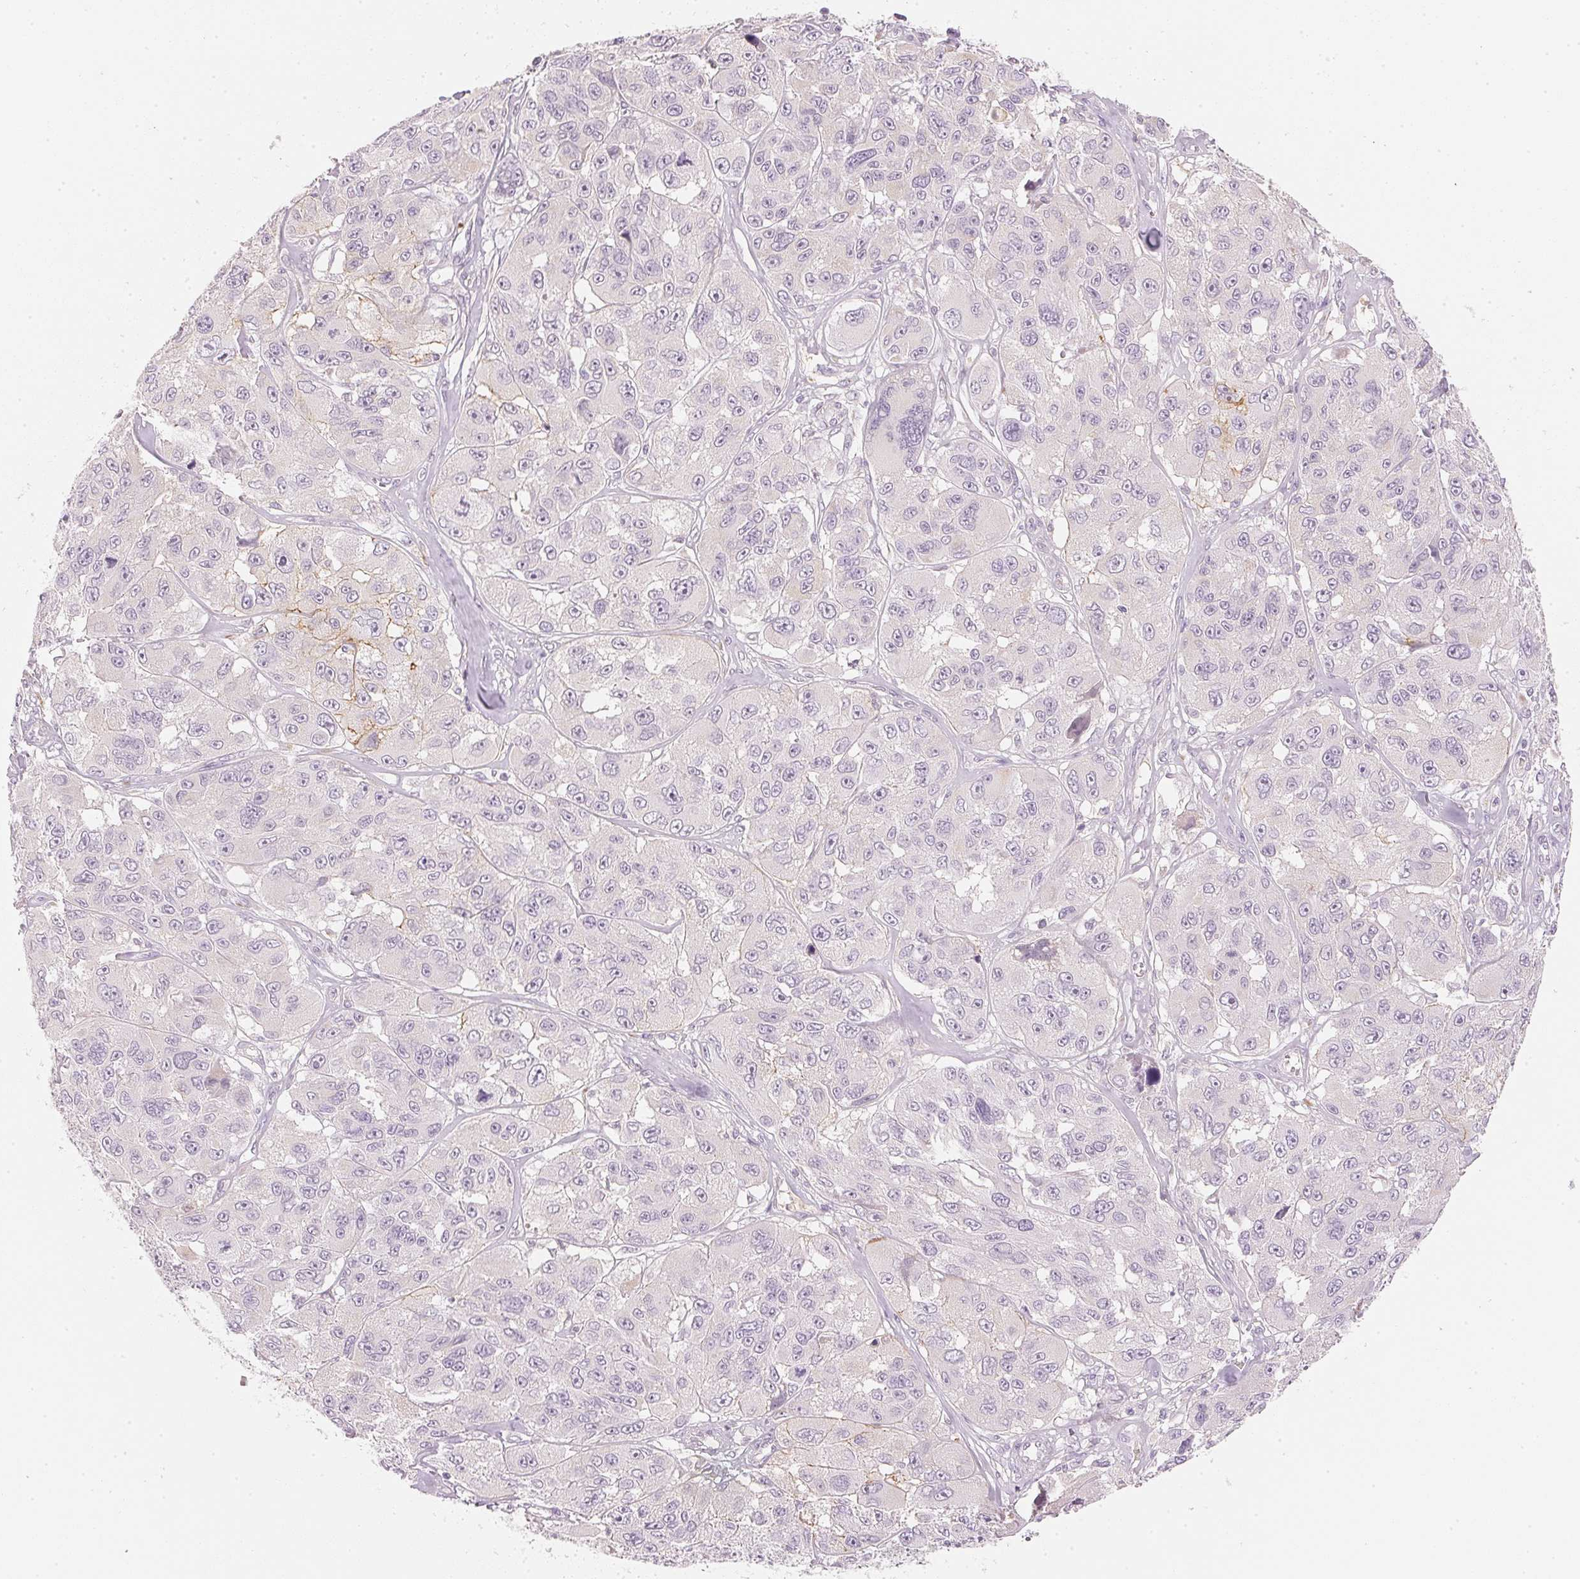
{"staining": {"intensity": "negative", "quantity": "none", "location": "none"}, "tissue": "melanoma", "cell_type": "Tumor cells", "image_type": "cancer", "snomed": [{"axis": "morphology", "description": "Malignant melanoma, NOS"}, {"axis": "topography", "description": "Skin"}], "caption": "The IHC micrograph has no significant positivity in tumor cells of malignant melanoma tissue.", "gene": "RMDN2", "patient": {"sex": "female", "age": 66}}